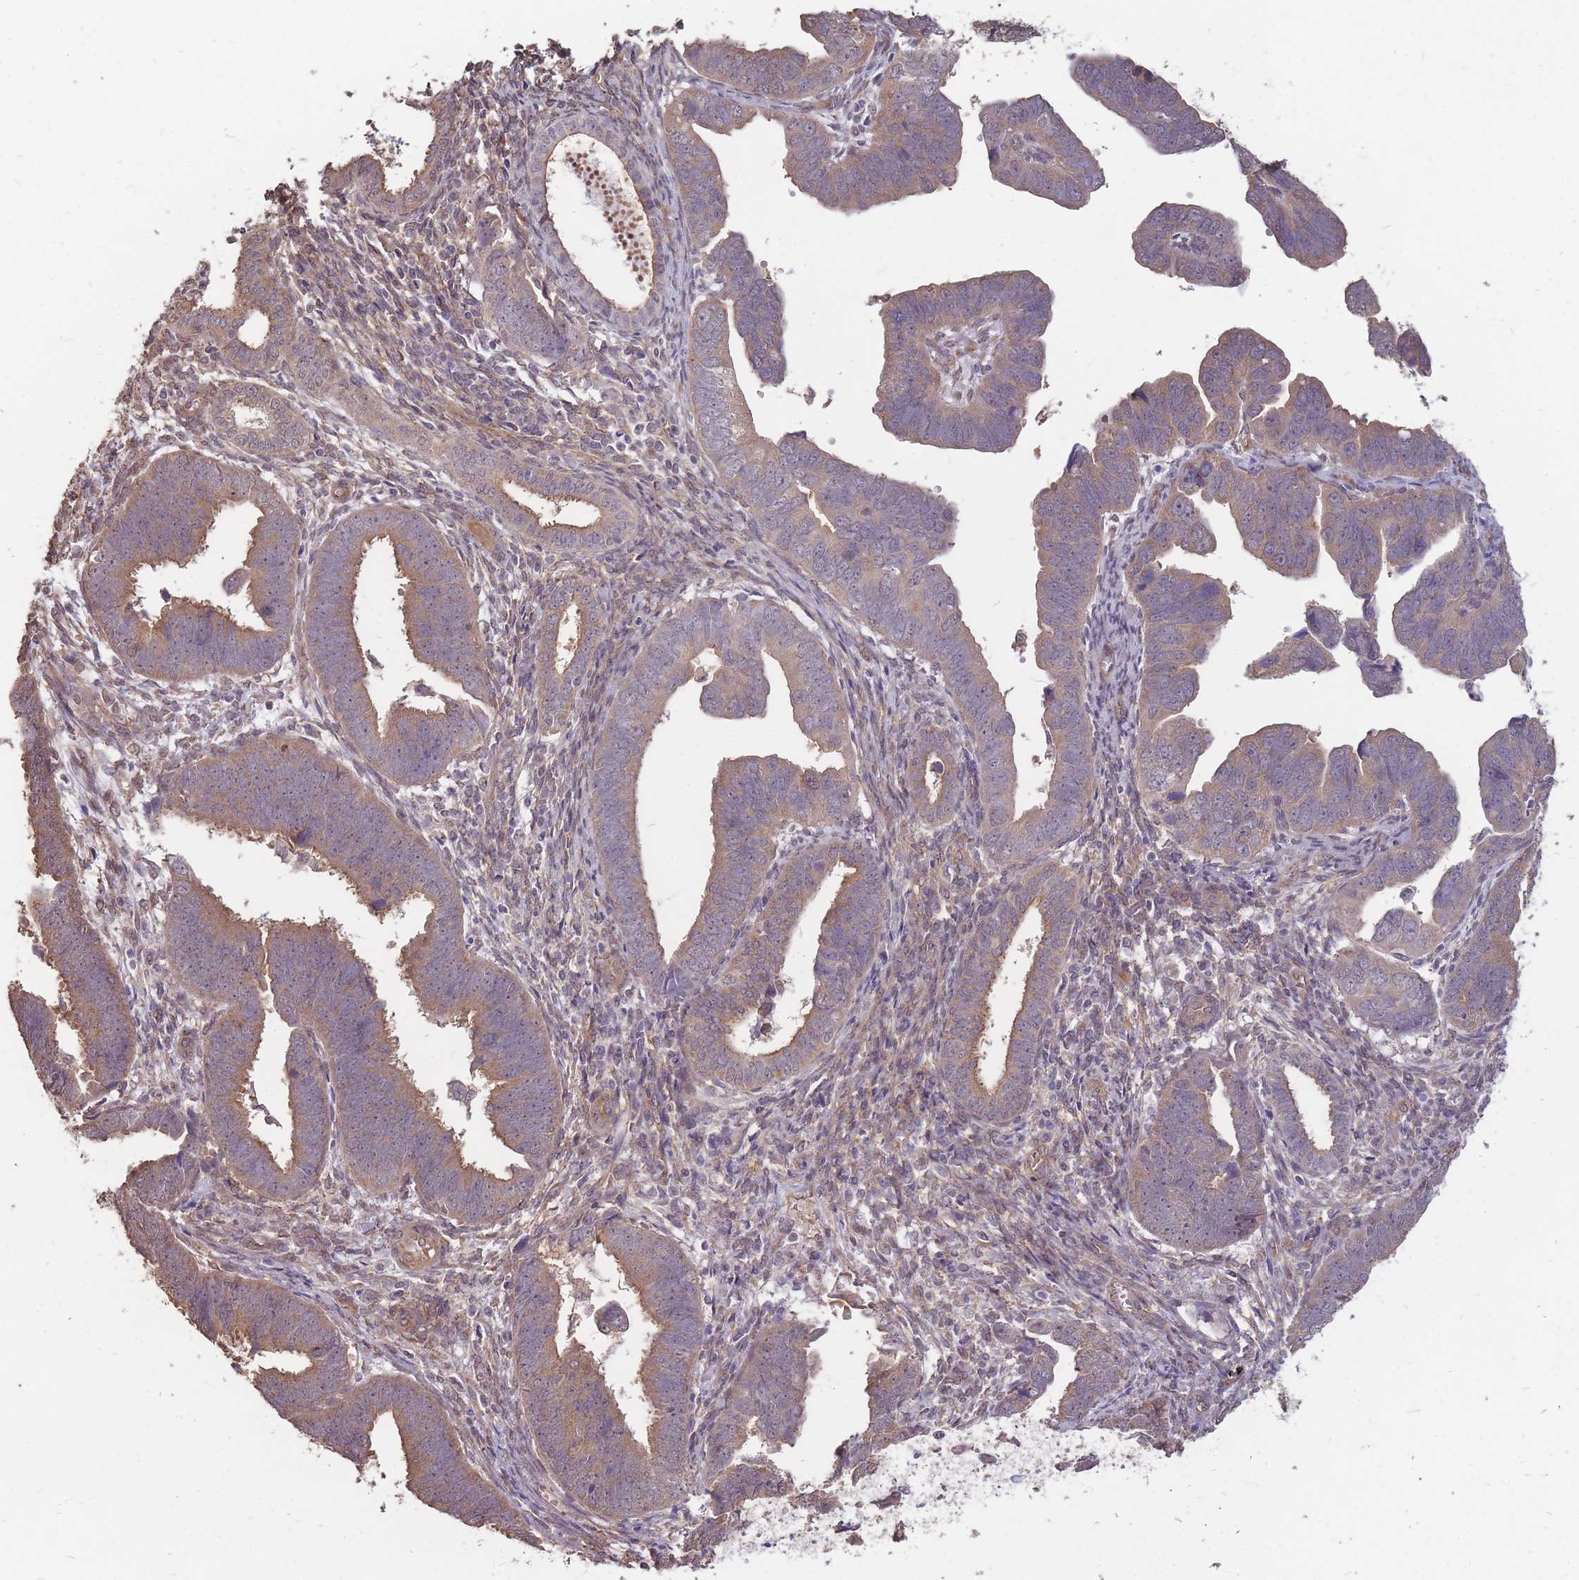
{"staining": {"intensity": "weak", "quantity": ">75%", "location": "cytoplasmic/membranous"}, "tissue": "endometrial cancer", "cell_type": "Tumor cells", "image_type": "cancer", "snomed": [{"axis": "morphology", "description": "Adenocarcinoma, NOS"}, {"axis": "topography", "description": "Endometrium"}], "caption": "Immunohistochemistry of endometrial cancer (adenocarcinoma) displays low levels of weak cytoplasmic/membranous expression in approximately >75% of tumor cells. Immunohistochemistry (ihc) stains the protein of interest in brown and the nuclei are stained blue.", "gene": "DYNC1LI2", "patient": {"sex": "female", "age": 75}}